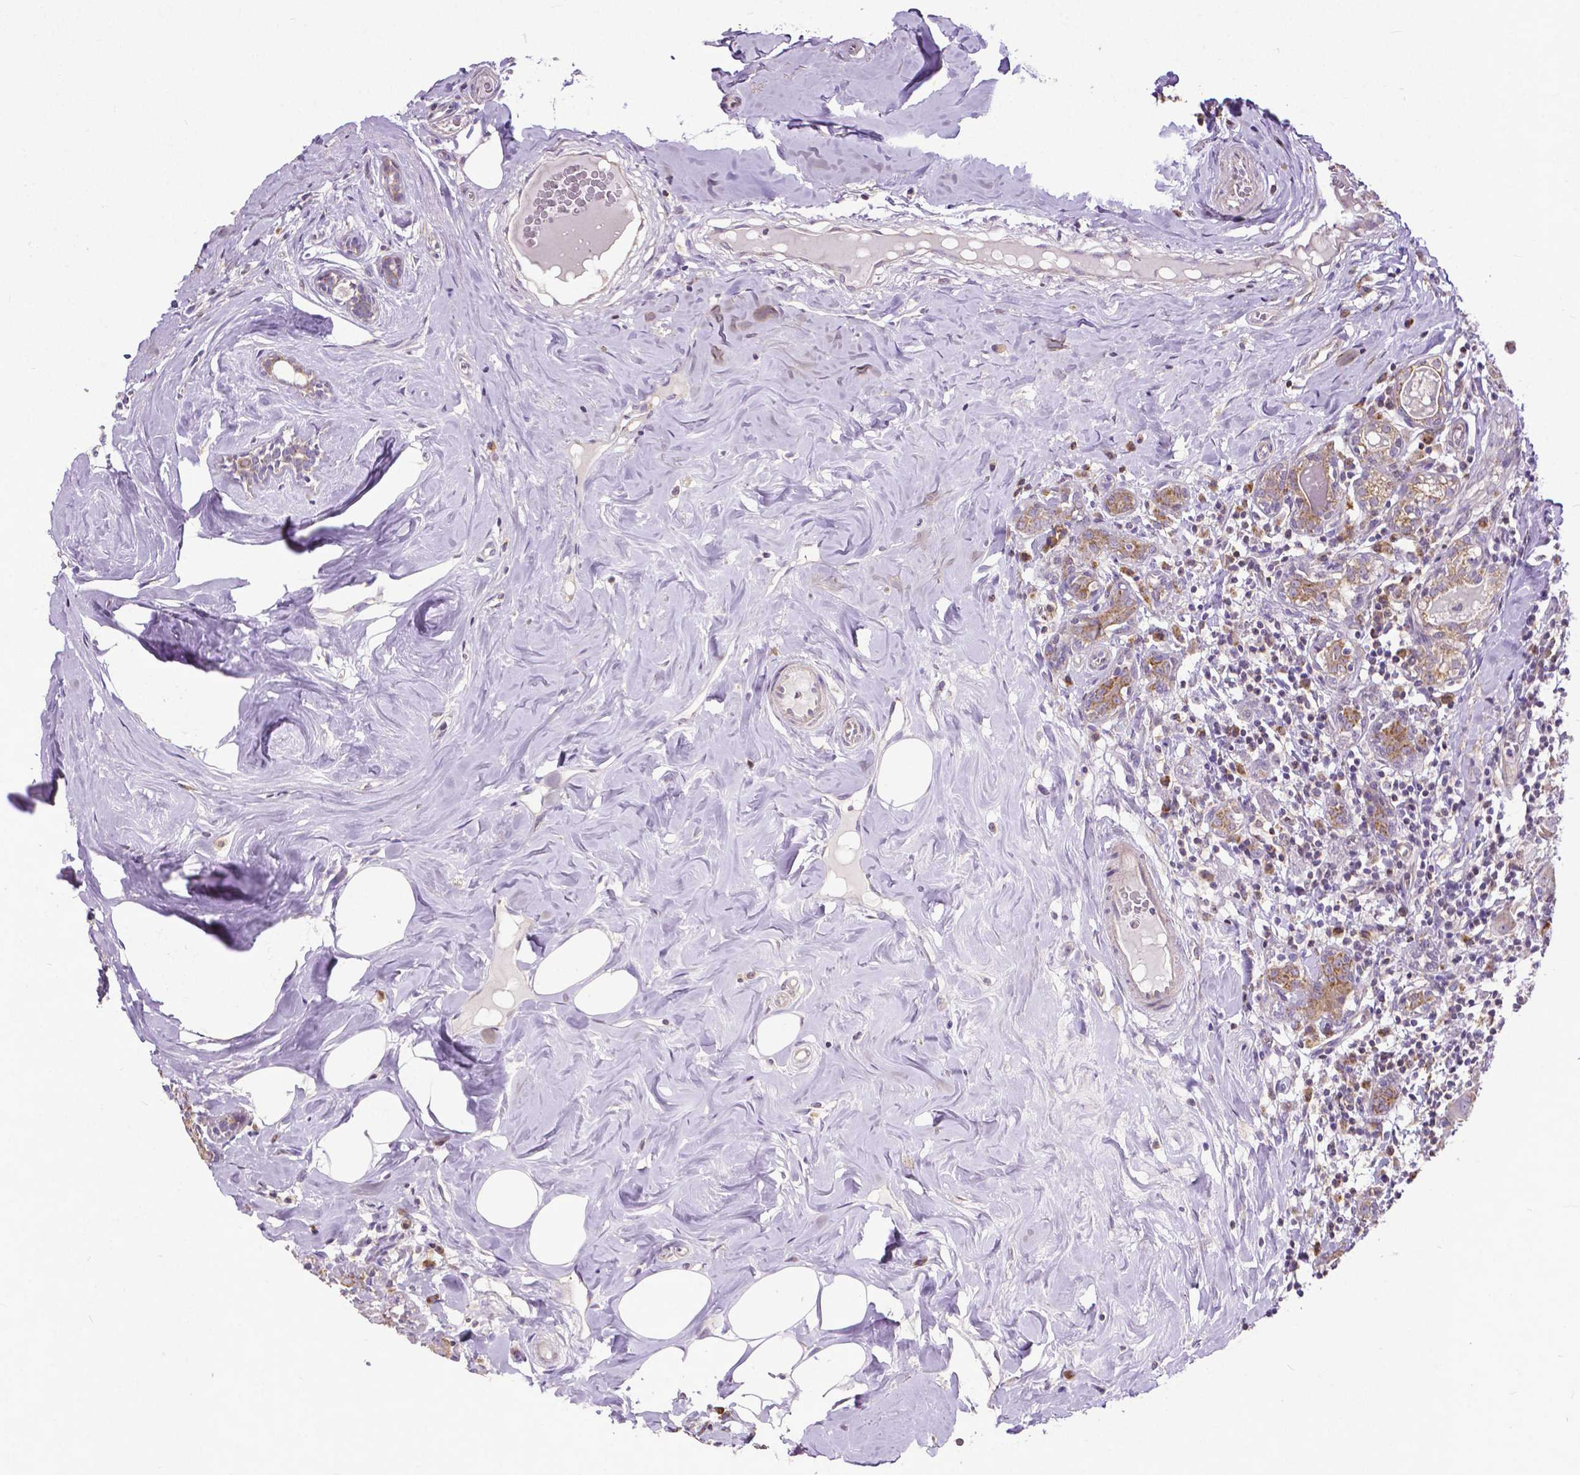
{"staining": {"intensity": "weak", "quantity": ">75%", "location": "cytoplasmic/membranous"}, "tissue": "breast cancer", "cell_type": "Tumor cells", "image_type": "cancer", "snomed": [{"axis": "morphology", "description": "Normal tissue, NOS"}, {"axis": "morphology", "description": "Duct carcinoma"}, {"axis": "topography", "description": "Breast"}], "caption": "Immunohistochemical staining of human invasive ductal carcinoma (breast) shows low levels of weak cytoplasmic/membranous staining in about >75% of tumor cells.", "gene": "MCL1", "patient": {"sex": "female", "age": 43}}